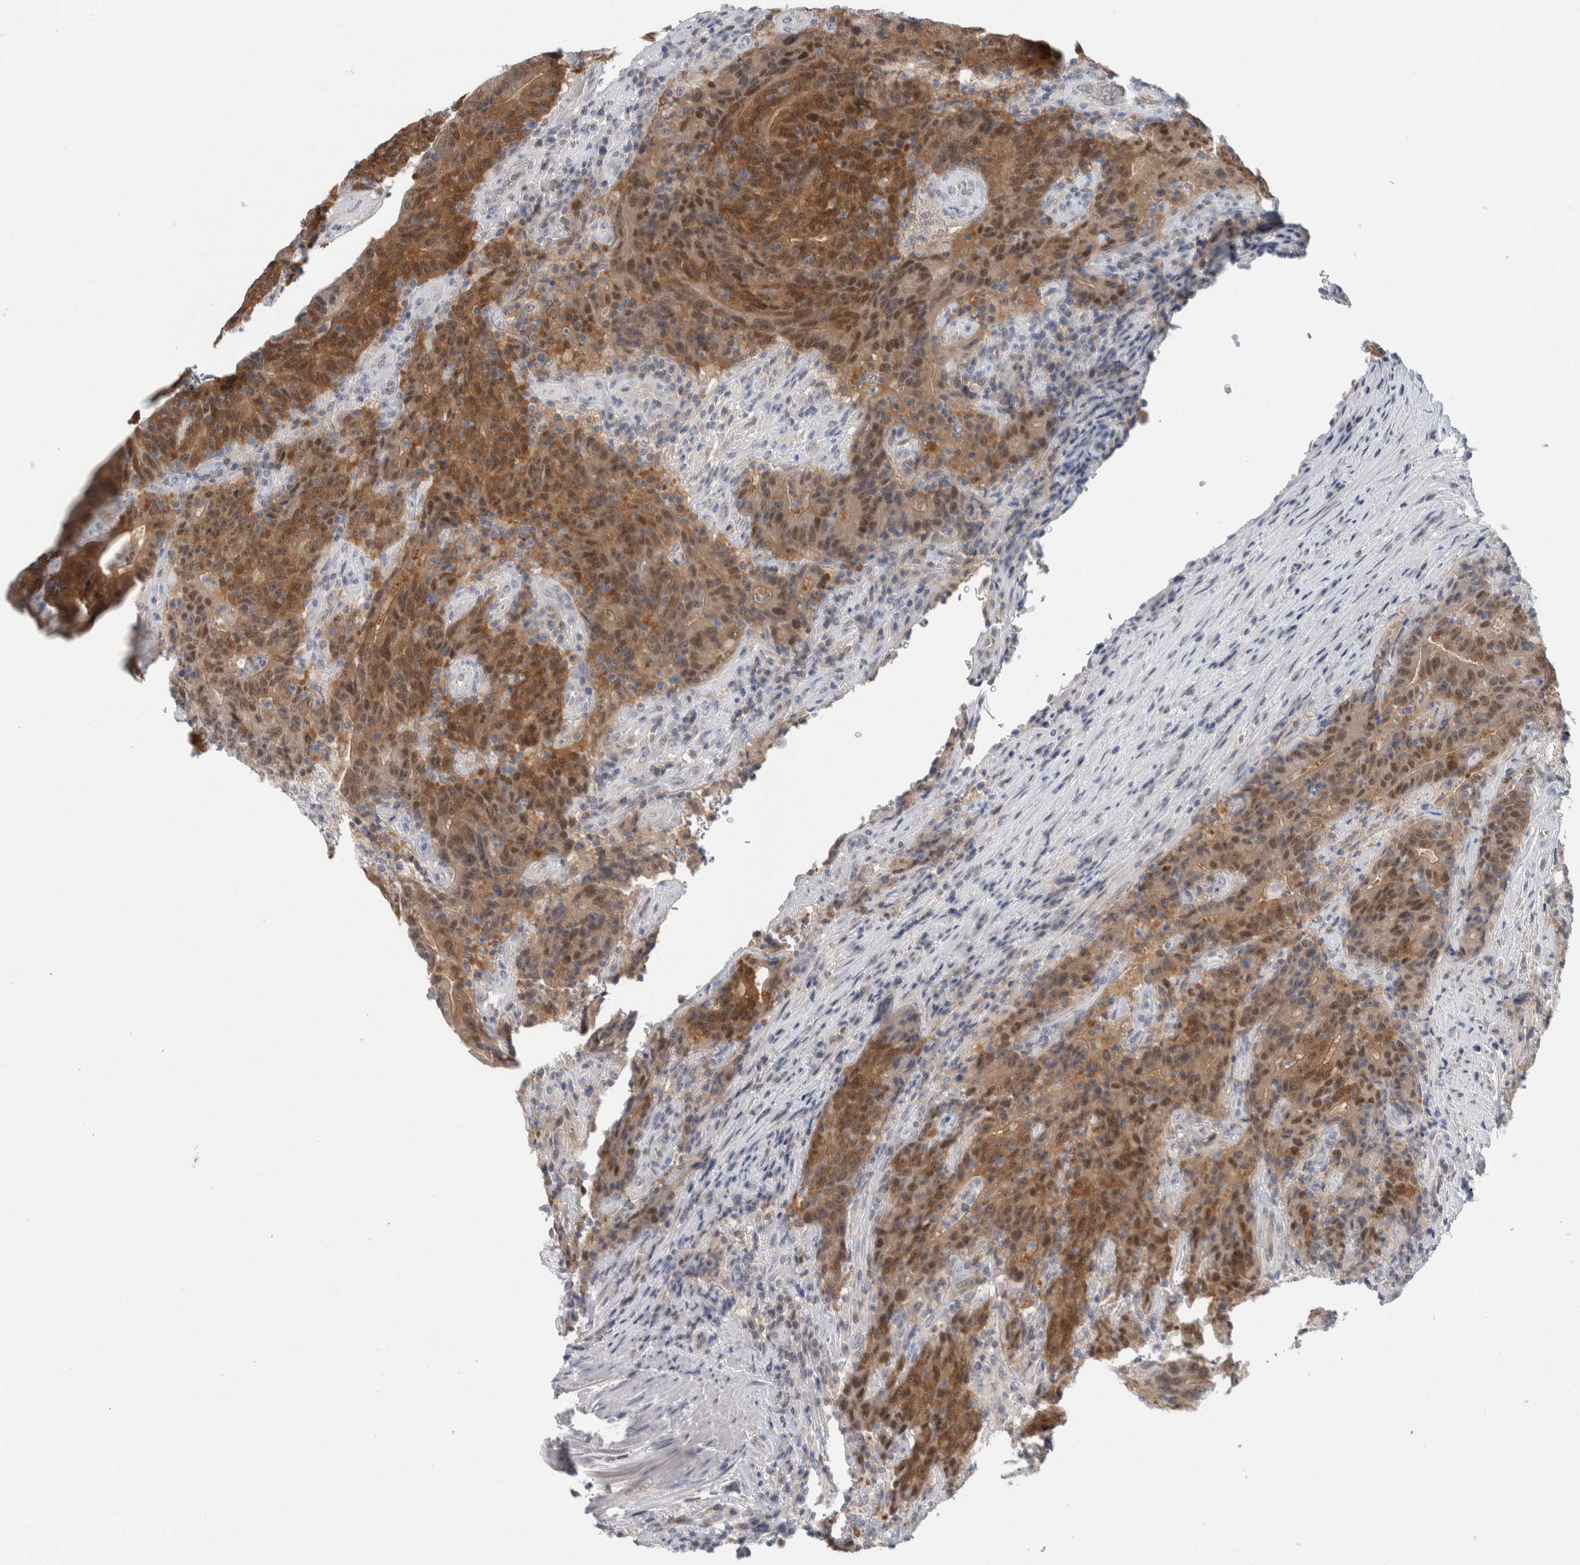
{"staining": {"intensity": "moderate", "quantity": ">75%", "location": "cytoplasmic/membranous,nuclear"}, "tissue": "colorectal cancer", "cell_type": "Tumor cells", "image_type": "cancer", "snomed": [{"axis": "morphology", "description": "Normal tissue, NOS"}, {"axis": "morphology", "description": "Adenocarcinoma, NOS"}, {"axis": "topography", "description": "Colon"}], "caption": "The micrograph shows staining of colorectal adenocarcinoma, revealing moderate cytoplasmic/membranous and nuclear protein staining (brown color) within tumor cells. The staining is performed using DAB (3,3'-diaminobenzidine) brown chromogen to label protein expression. The nuclei are counter-stained blue using hematoxylin.", "gene": "CASP6", "patient": {"sex": "female", "age": 75}}